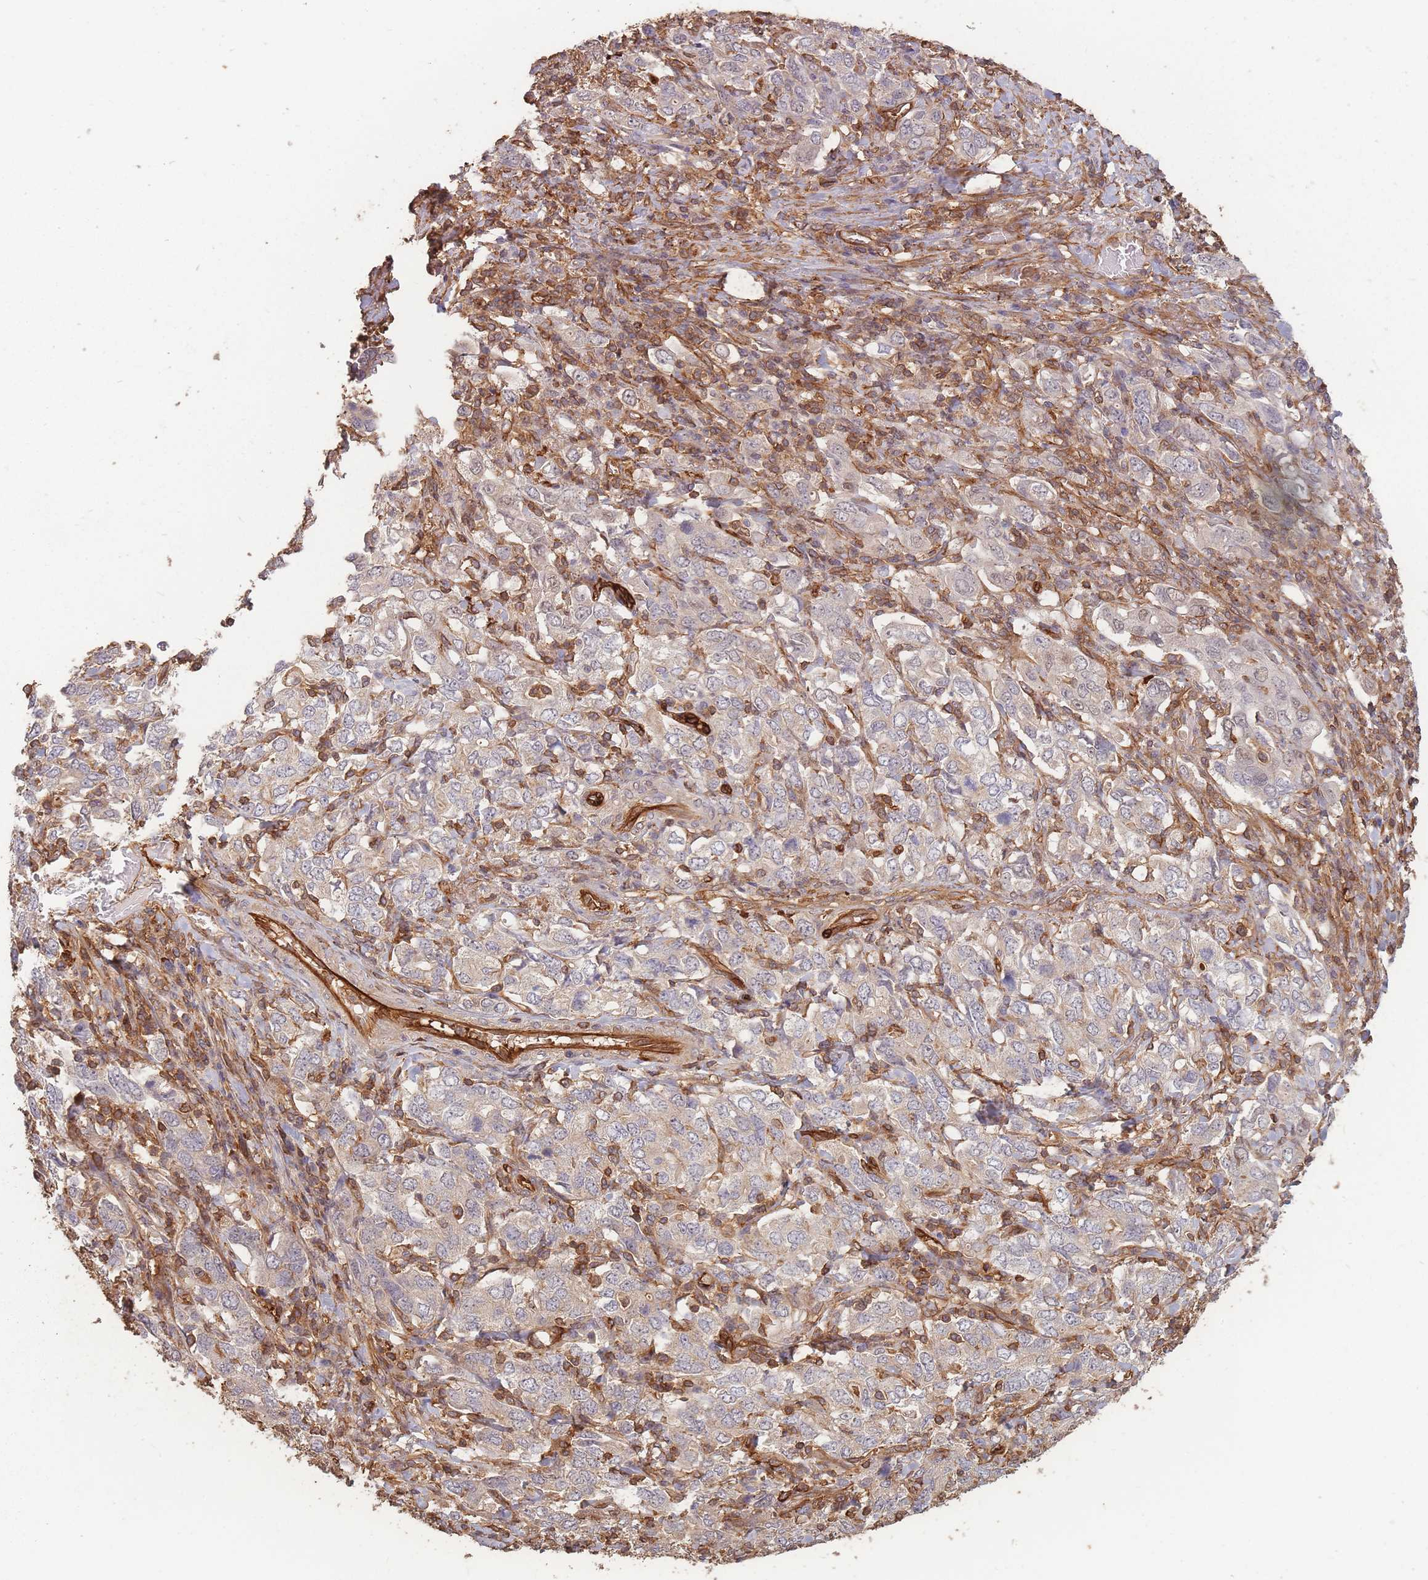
{"staining": {"intensity": "weak", "quantity": "<25%", "location": "cytoplasmic/membranous"}, "tissue": "stomach cancer", "cell_type": "Tumor cells", "image_type": "cancer", "snomed": [{"axis": "morphology", "description": "Adenocarcinoma, NOS"}, {"axis": "topography", "description": "Stomach, upper"}, {"axis": "topography", "description": "Stomach"}], "caption": "Tumor cells are negative for brown protein staining in stomach adenocarcinoma.", "gene": "PLS3", "patient": {"sex": "male", "age": 62}}